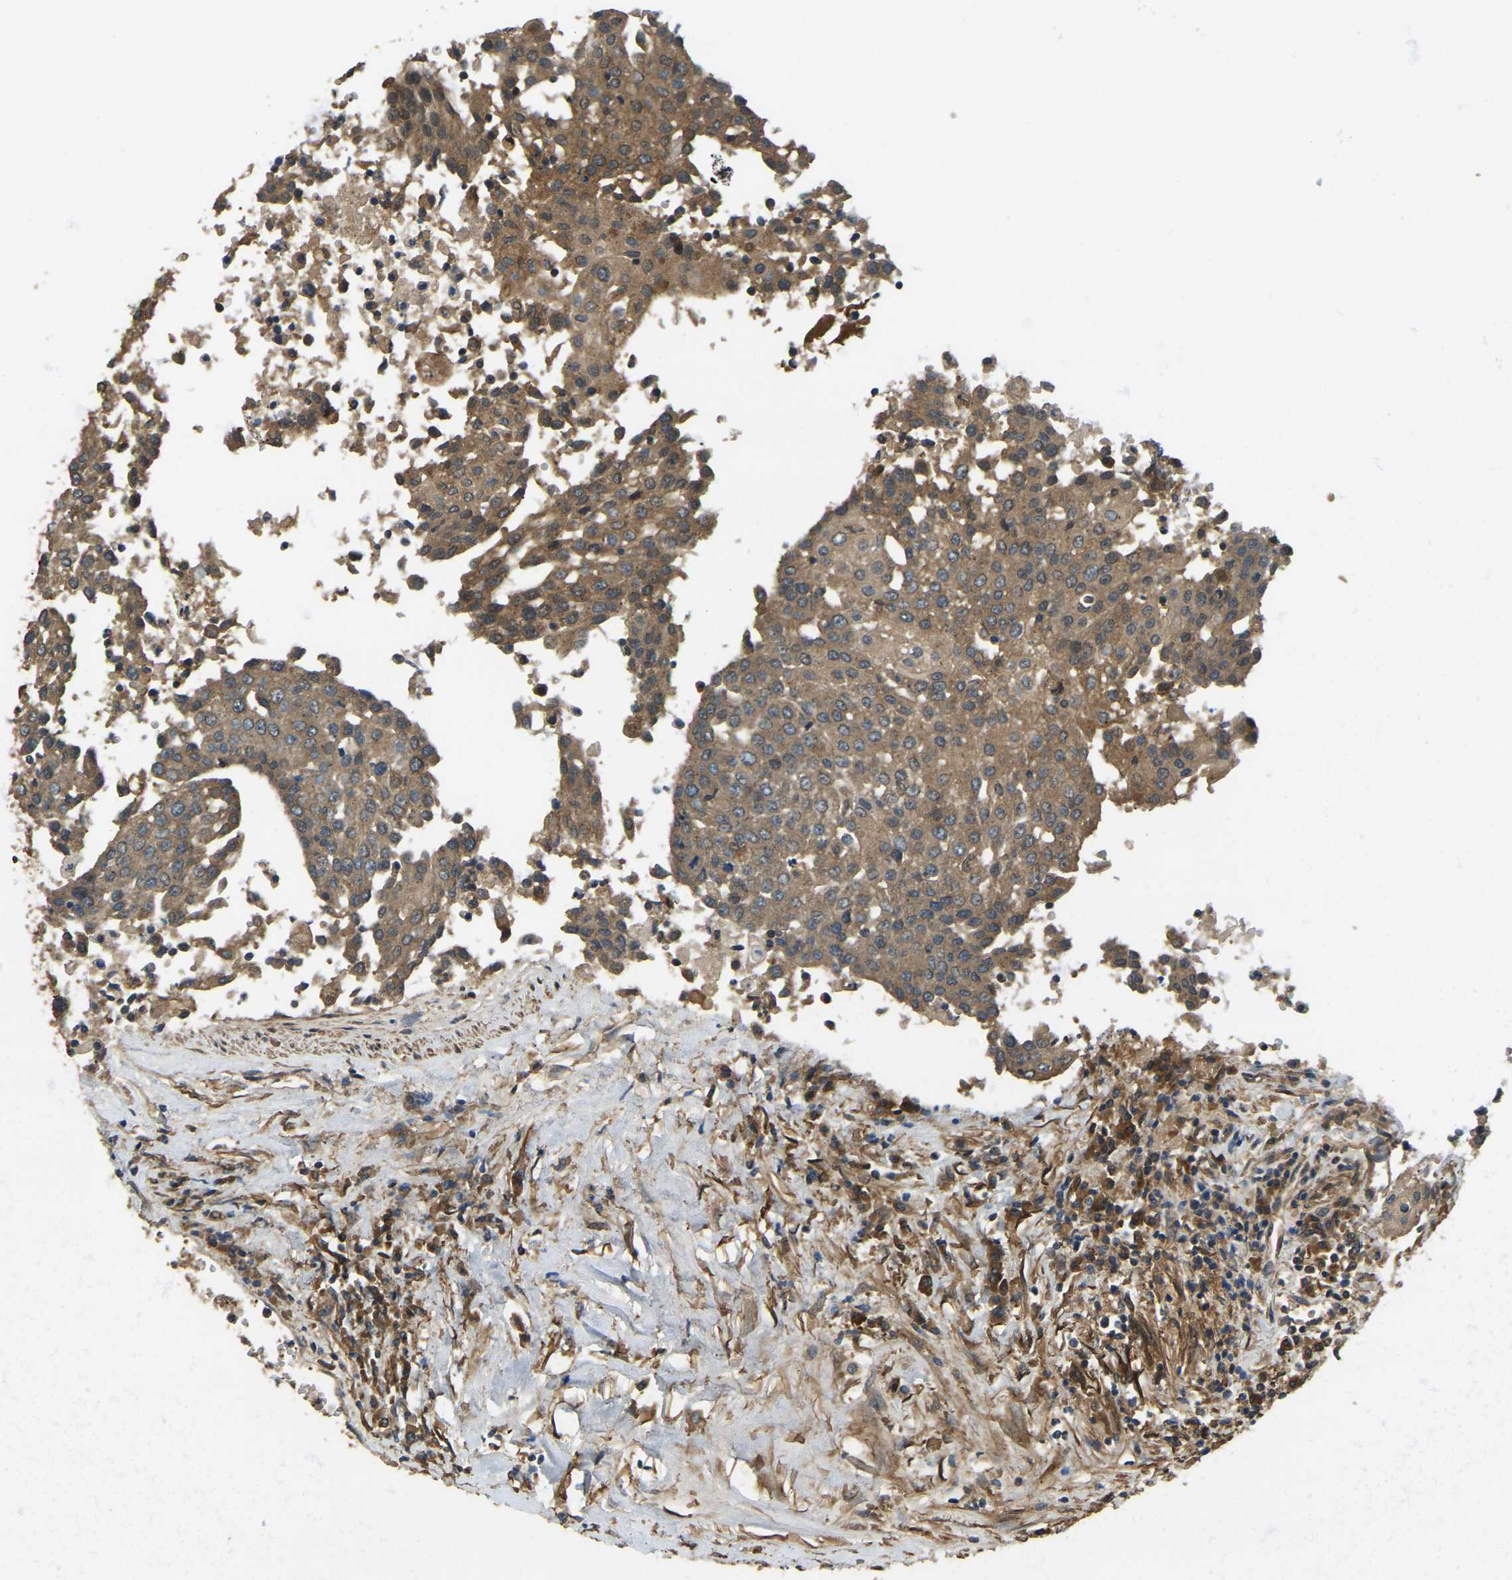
{"staining": {"intensity": "moderate", "quantity": ">75%", "location": "cytoplasmic/membranous"}, "tissue": "urothelial cancer", "cell_type": "Tumor cells", "image_type": "cancer", "snomed": [{"axis": "morphology", "description": "Urothelial carcinoma, High grade"}, {"axis": "topography", "description": "Urinary bladder"}], "caption": "Moderate cytoplasmic/membranous protein positivity is identified in approximately >75% of tumor cells in urothelial cancer. The protein is stained brown, and the nuclei are stained in blue (DAB IHC with brightfield microscopy, high magnification).", "gene": "ERGIC1", "patient": {"sex": "female", "age": 85}}